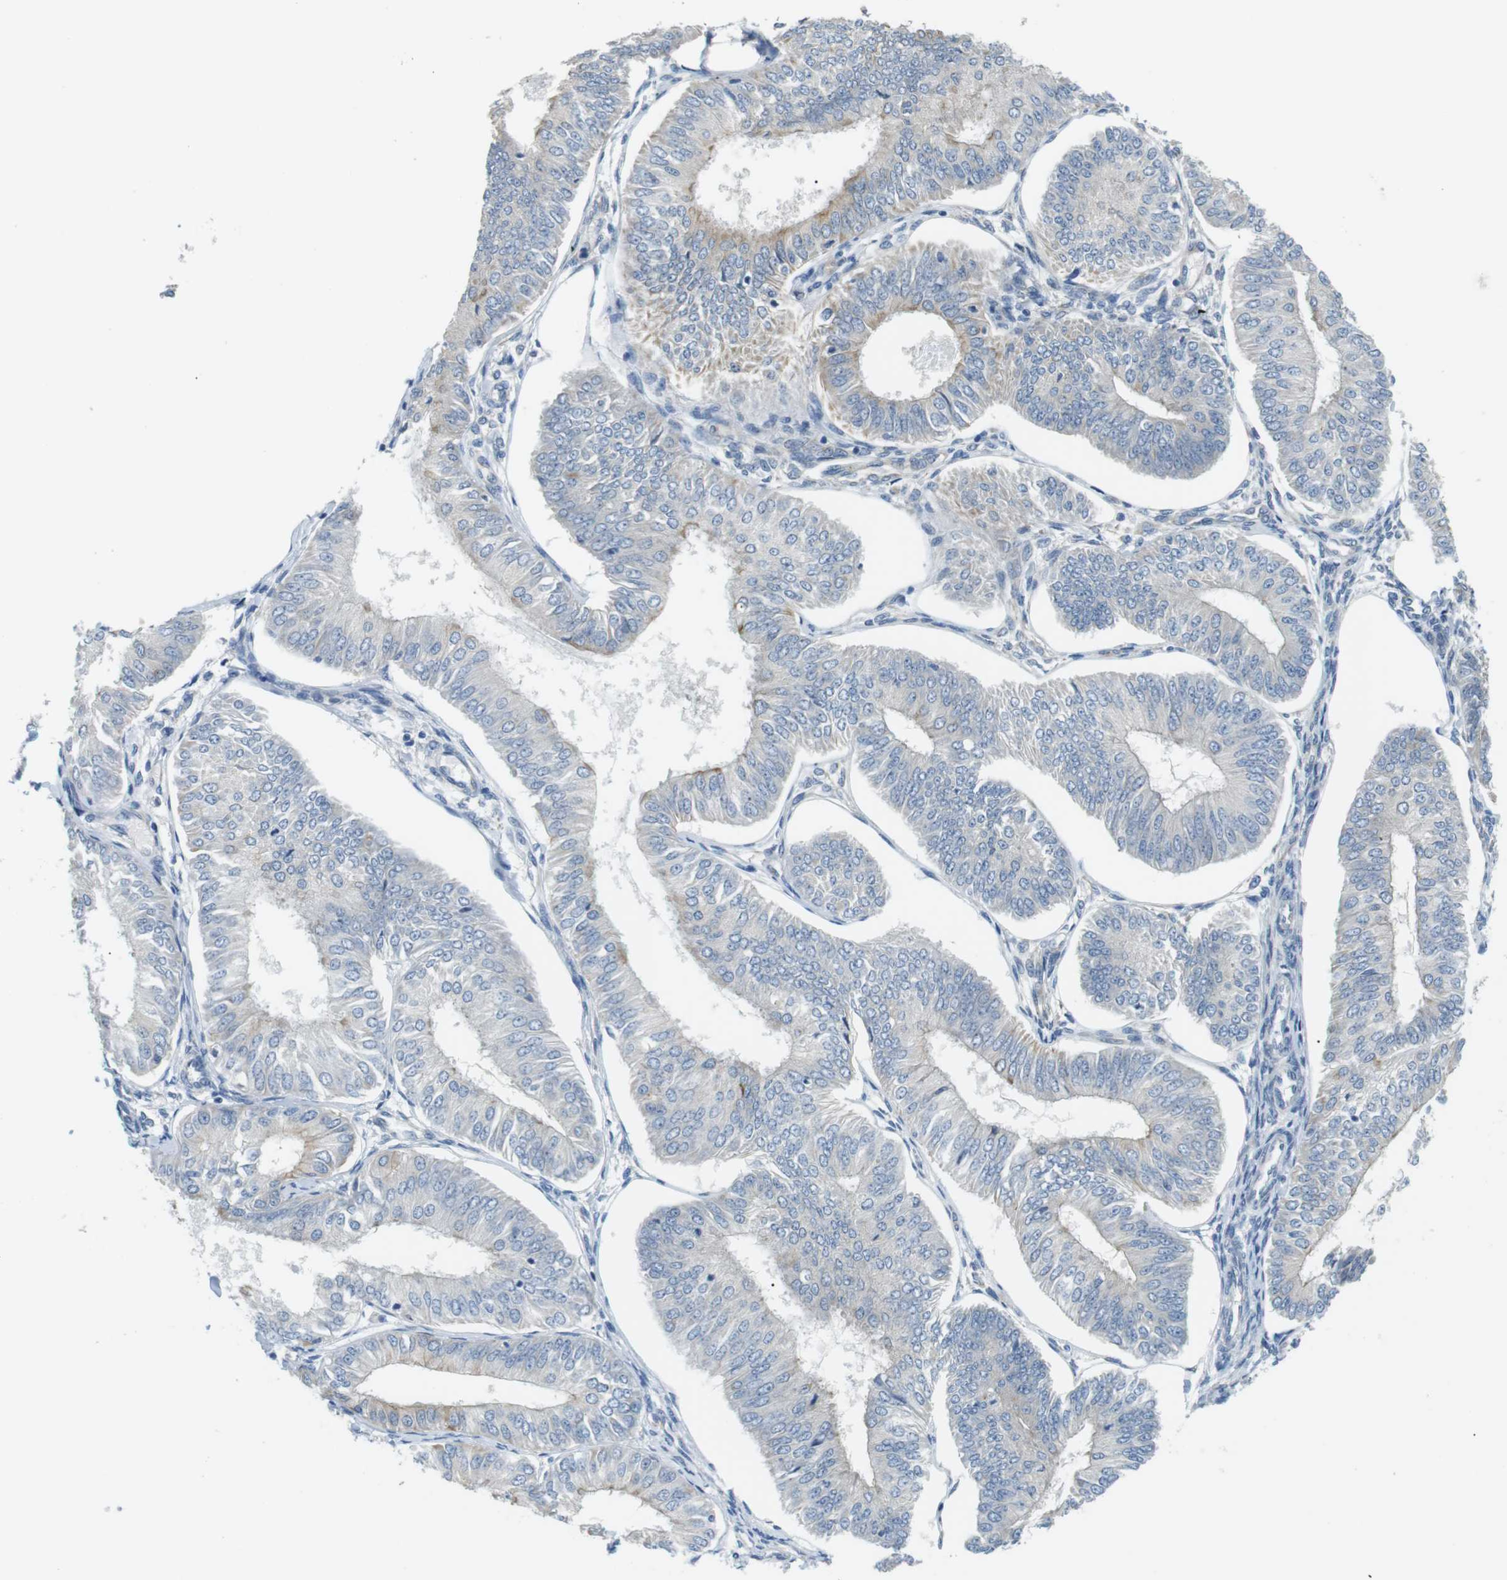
{"staining": {"intensity": "negative", "quantity": "none", "location": "none"}, "tissue": "endometrial cancer", "cell_type": "Tumor cells", "image_type": "cancer", "snomed": [{"axis": "morphology", "description": "Adenocarcinoma, NOS"}, {"axis": "topography", "description": "Endometrium"}], "caption": "A high-resolution image shows immunohistochemistry staining of endometrial cancer, which shows no significant expression in tumor cells. The staining was performed using DAB (3,3'-diaminobenzidine) to visualize the protein expression in brown, while the nuclei were stained in blue with hematoxylin (Magnification: 20x).", "gene": "UNC5CL", "patient": {"sex": "female", "age": 58}}